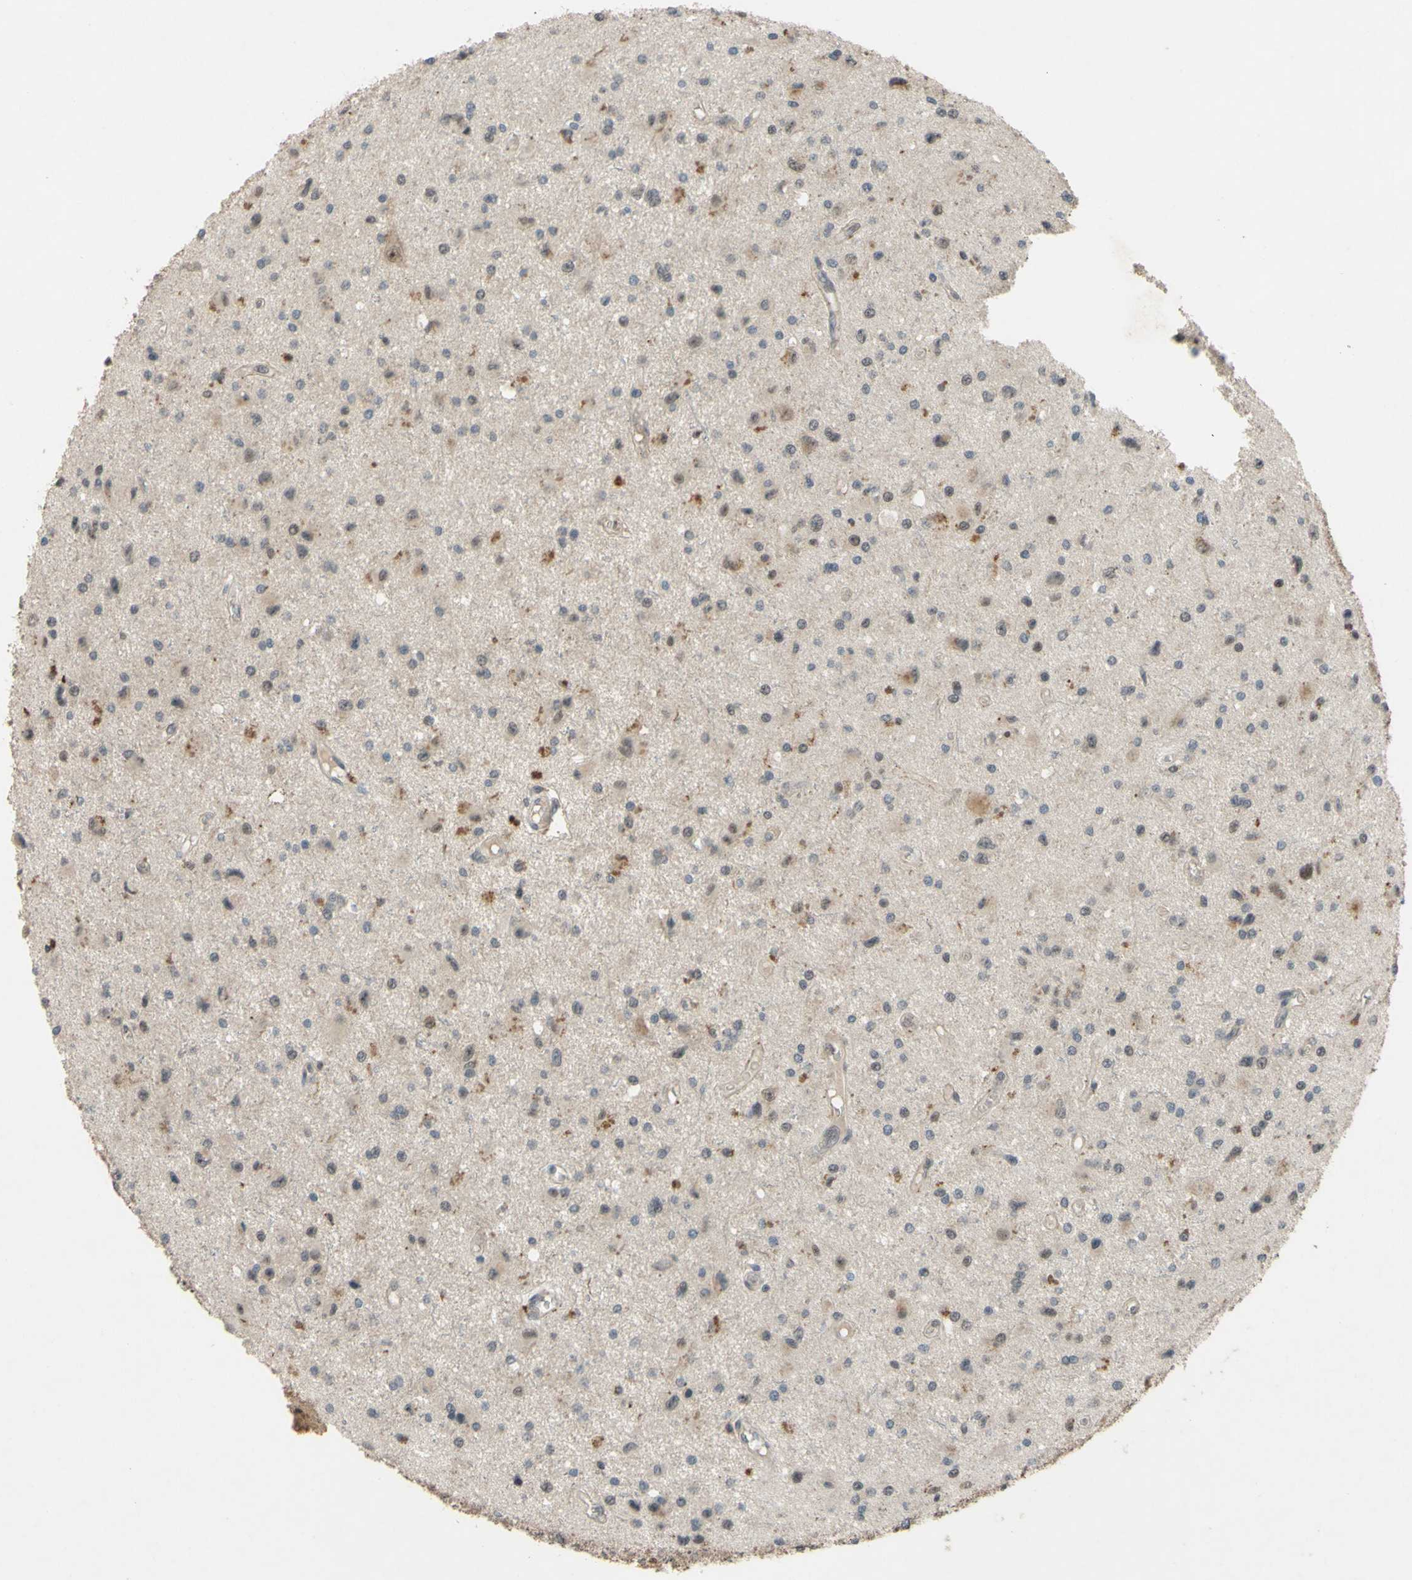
{"staining": {"intensity": "weak", "quantity": "25%-75%", "location": "cytoplasmic/membranous"}, "tissue": "glioma", "cell_type": "Tumor cells", "image_type": "cancer", "snomed": [{"axis": "morphology", "description": "Glioma, malignant, Low grade"}, {"axis": "topography", "description": "Brain"}], "caption": "Immunohistochemistry (IHC) histopathology image of neoplastic tissue: malignant low-grade glioma stained using immunohistochemistry (IHC) displays low levels of weak protein expression localized specifically in the cytoplasmic/membranous of tumor cells, appearing as a cytoplasmic/membranous brown color.", "gene": "ALK", "patient": {"sex": "male", "age": 58}}